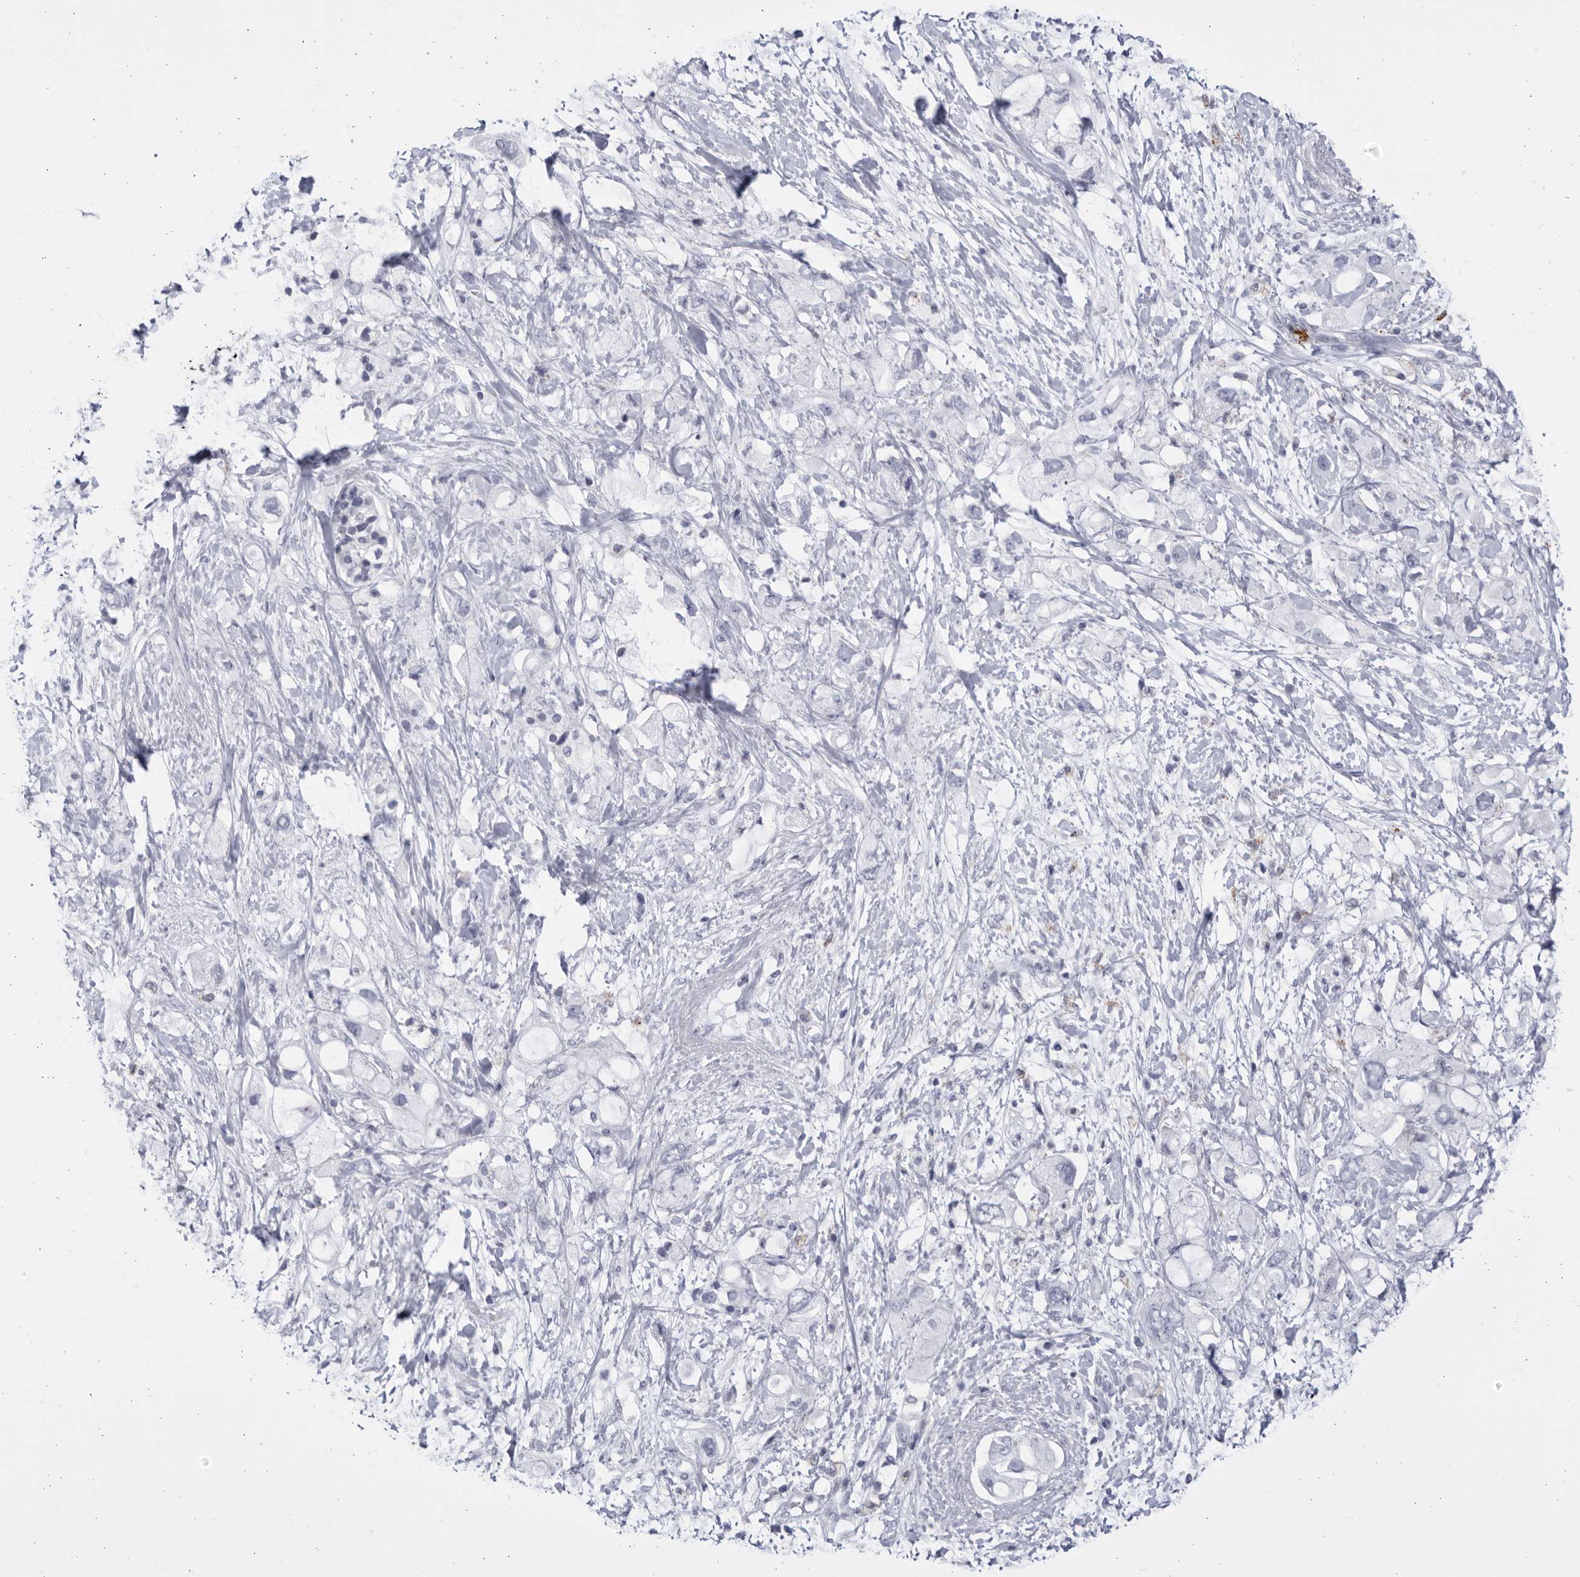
{"staining": {"intensity": "negative", "quantity": "none", "location": "none"}, "tissue": "pancreatic cancer", "cell_type": "Tumor cells", "image_type": "cancer", "snomed": [{"axis": "morphology", "description": "Adenocarcinoma, NOS"}, {"axis": "topography", "description": "Pancreas"}], "caption": "Pancreatic cancer (adenocarcinoma) was stained to show a protein in brown. There is no significant staining in tumor cells. (Stains: DAB immunohistochemistry (IHC) with hematoxylin counter stain, Microscopy: brightfield microscopy at high magnification).", "gene": "CCDC181", "patient": {"sex": "female", "age": 56}}